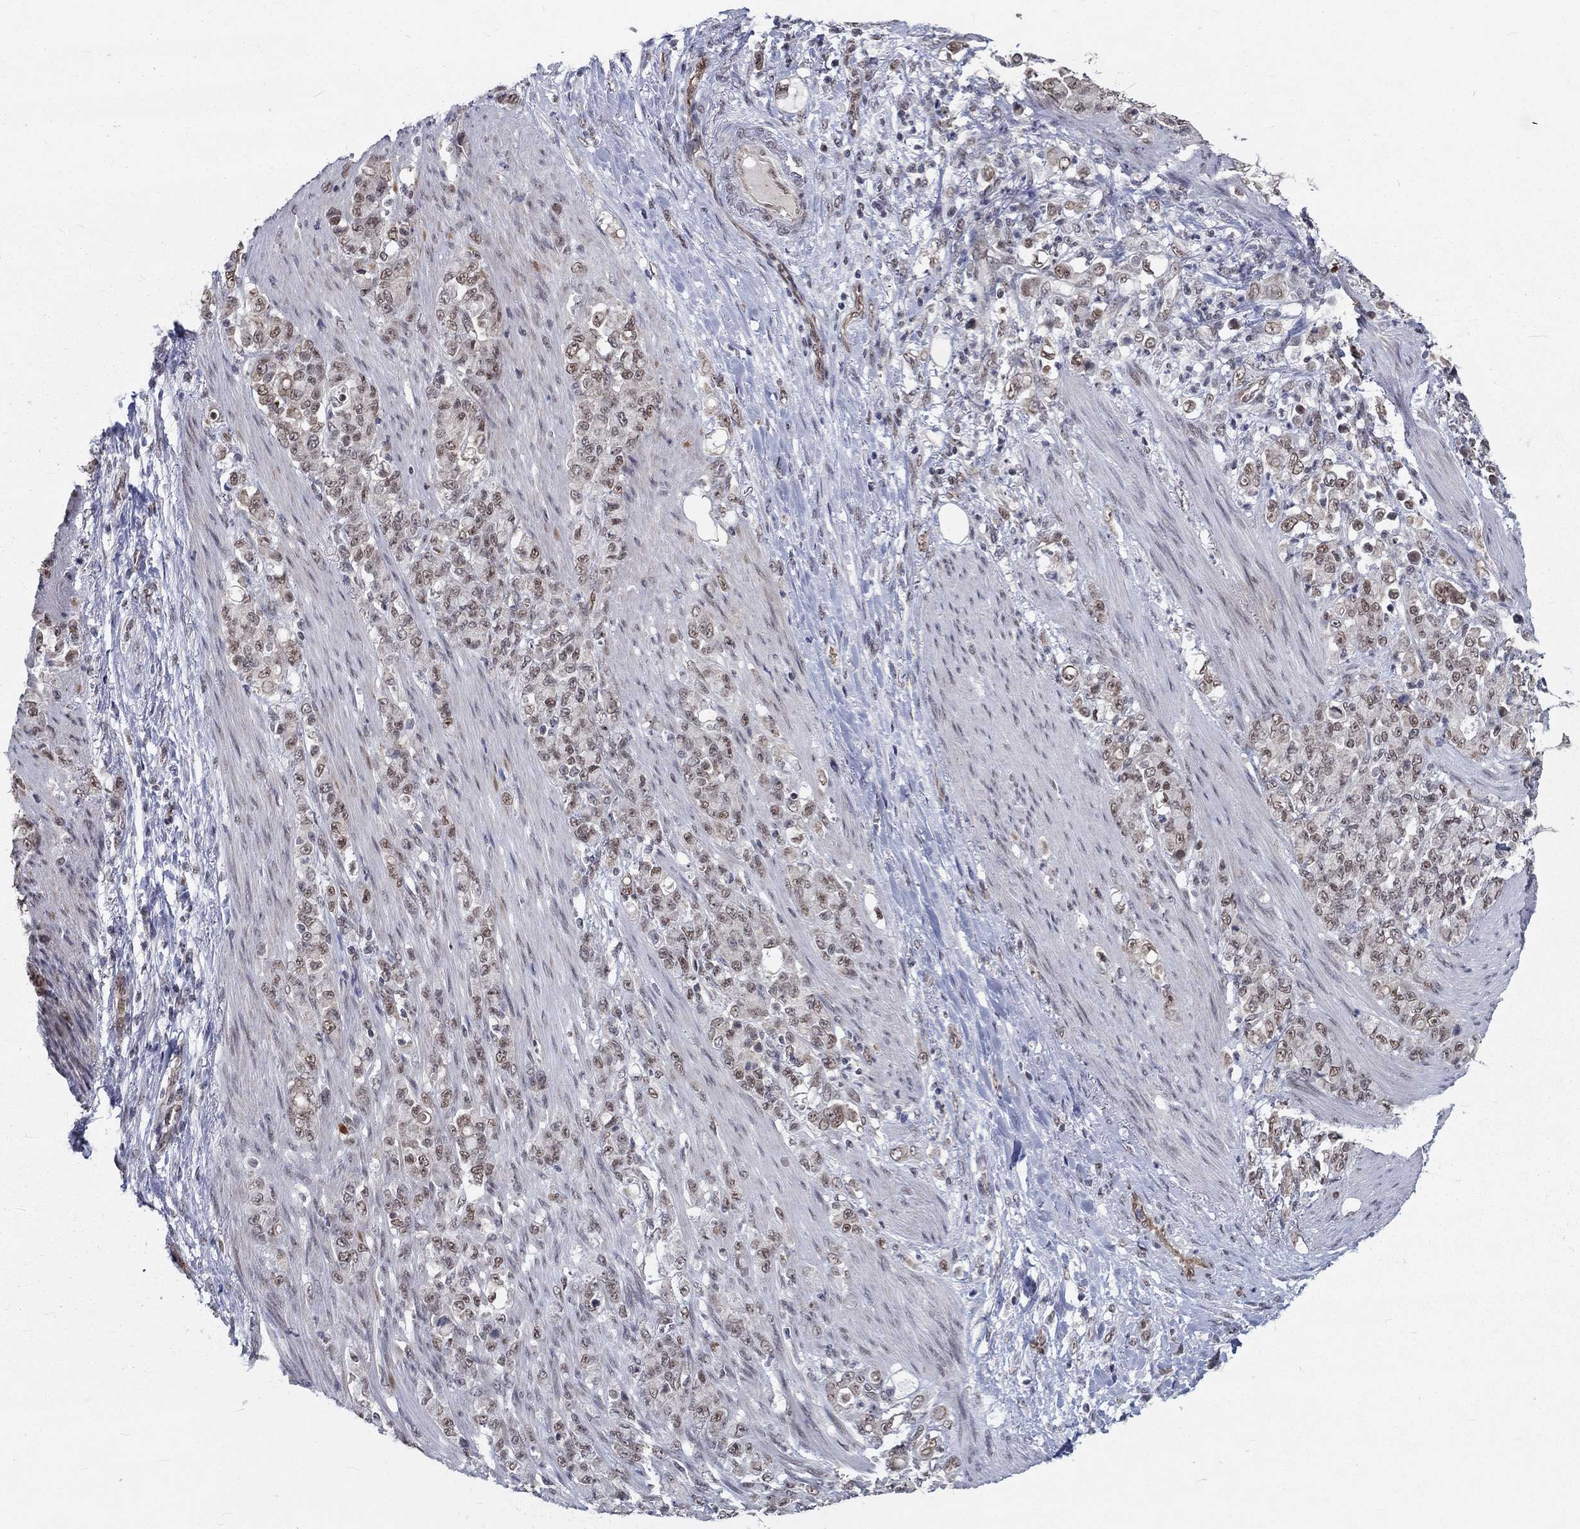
{"staining": {"intensity": "weak", "quantity": "25%-75%", "location": "nuclear"}, "tissue": "stomach cancer", "cell_type": "Tumor cells", "image_type": "cancer", "snomed": [{"axis": "morphology", "description": "Adenocarcinoma, NOS"}, {"axis": "topography", "description": "Stomach"}], "caption": "The image displays immunohistochemical staining of stomach cancer (adenocarcinoma). There is weak nuclear staining is present in about 25%-75% of tumor cells.", "gene": "ZBED1", "patient": {"sex": "female", "age": 79}}